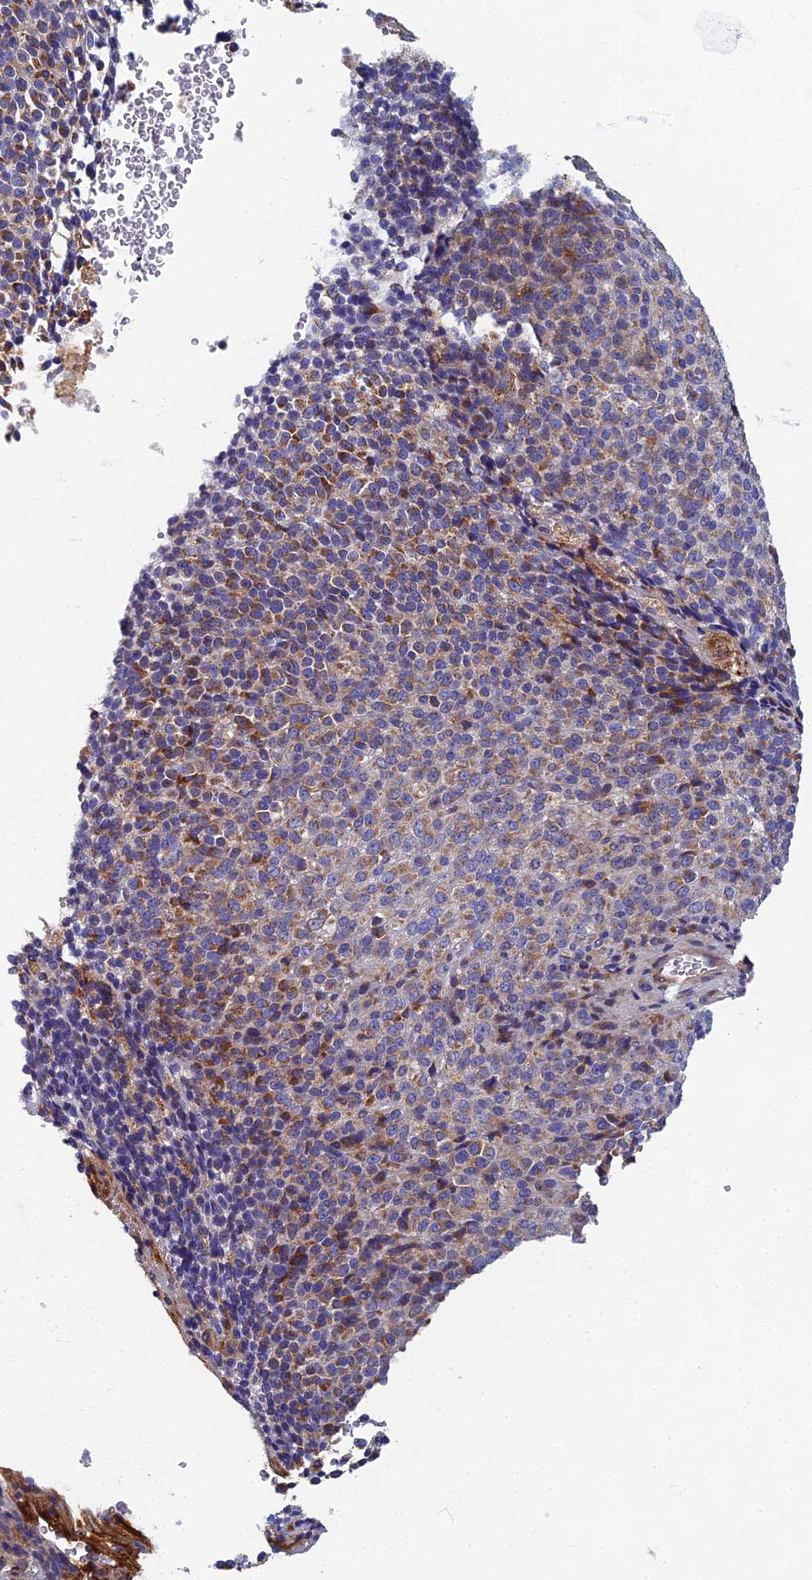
{"staining": {"intensity": "moderate", "quantity": ">75%", "location": "cytoplasmic/membranous"}, "tissue": "melanoma", "cell_type": "Tumor cells", "image_type": "cancer", "snomed": [{"axis": "morphology", "description": "Malignant melanoma, Metastatic site"}, {"axis": "topography", "description": "Brain"}], "caption": "Immunohistochemical staining of malignant melanoma (metastatic site) reveals medium levels of moderate cytoplasmic/membranous protein expression in about >75% of tumor cells. (Stains: DAB (3,3'-diaminobenzidine) in brown, nuclei in blue, Microscopy: brightfield microscopy at high magnification).", "gene": "RNASEK", "patient": {"sex": "female", "age": 56}}